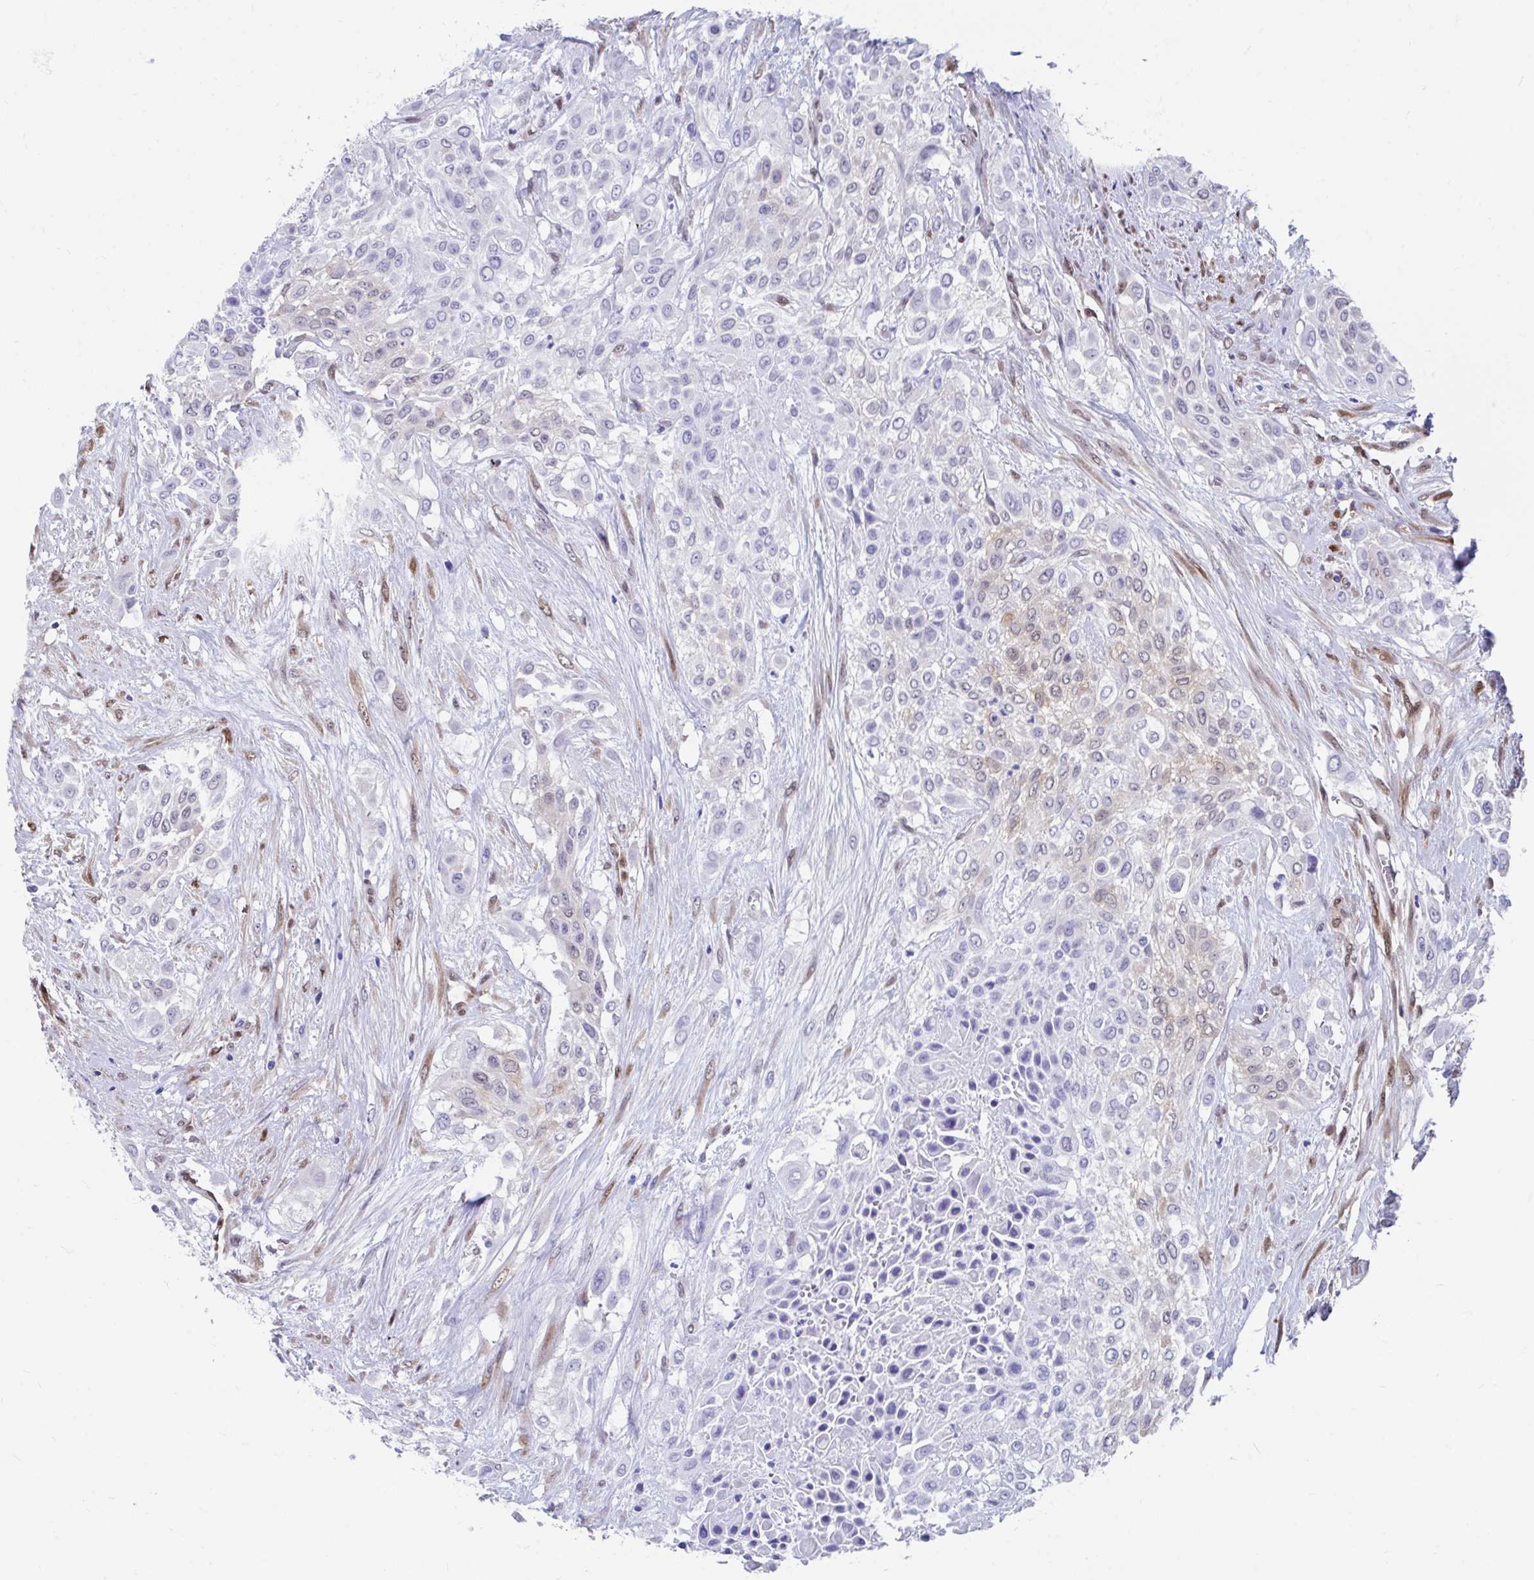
{"staining": {"intensity": "weak", "quantity": "<25%", "location": "cytoplasmic/membranous,nuclear"}, "tissue": "urothelial cancer", "cell_type": "Tumor cells", "image_type": "cancer", "snomed": [{"axis": "morphology", "description": "Urothelial carcinoma, High grade"}, {"axis": "topography", "description": "Urinary bladder"}], "caption": "This is an immunohistochemistry (IHC) image of human high-grade urothelial carcinoma. There is no staining in tumor cells.", "gene": "RBPMS", "patient": {"sex": "male", "age": 57}}